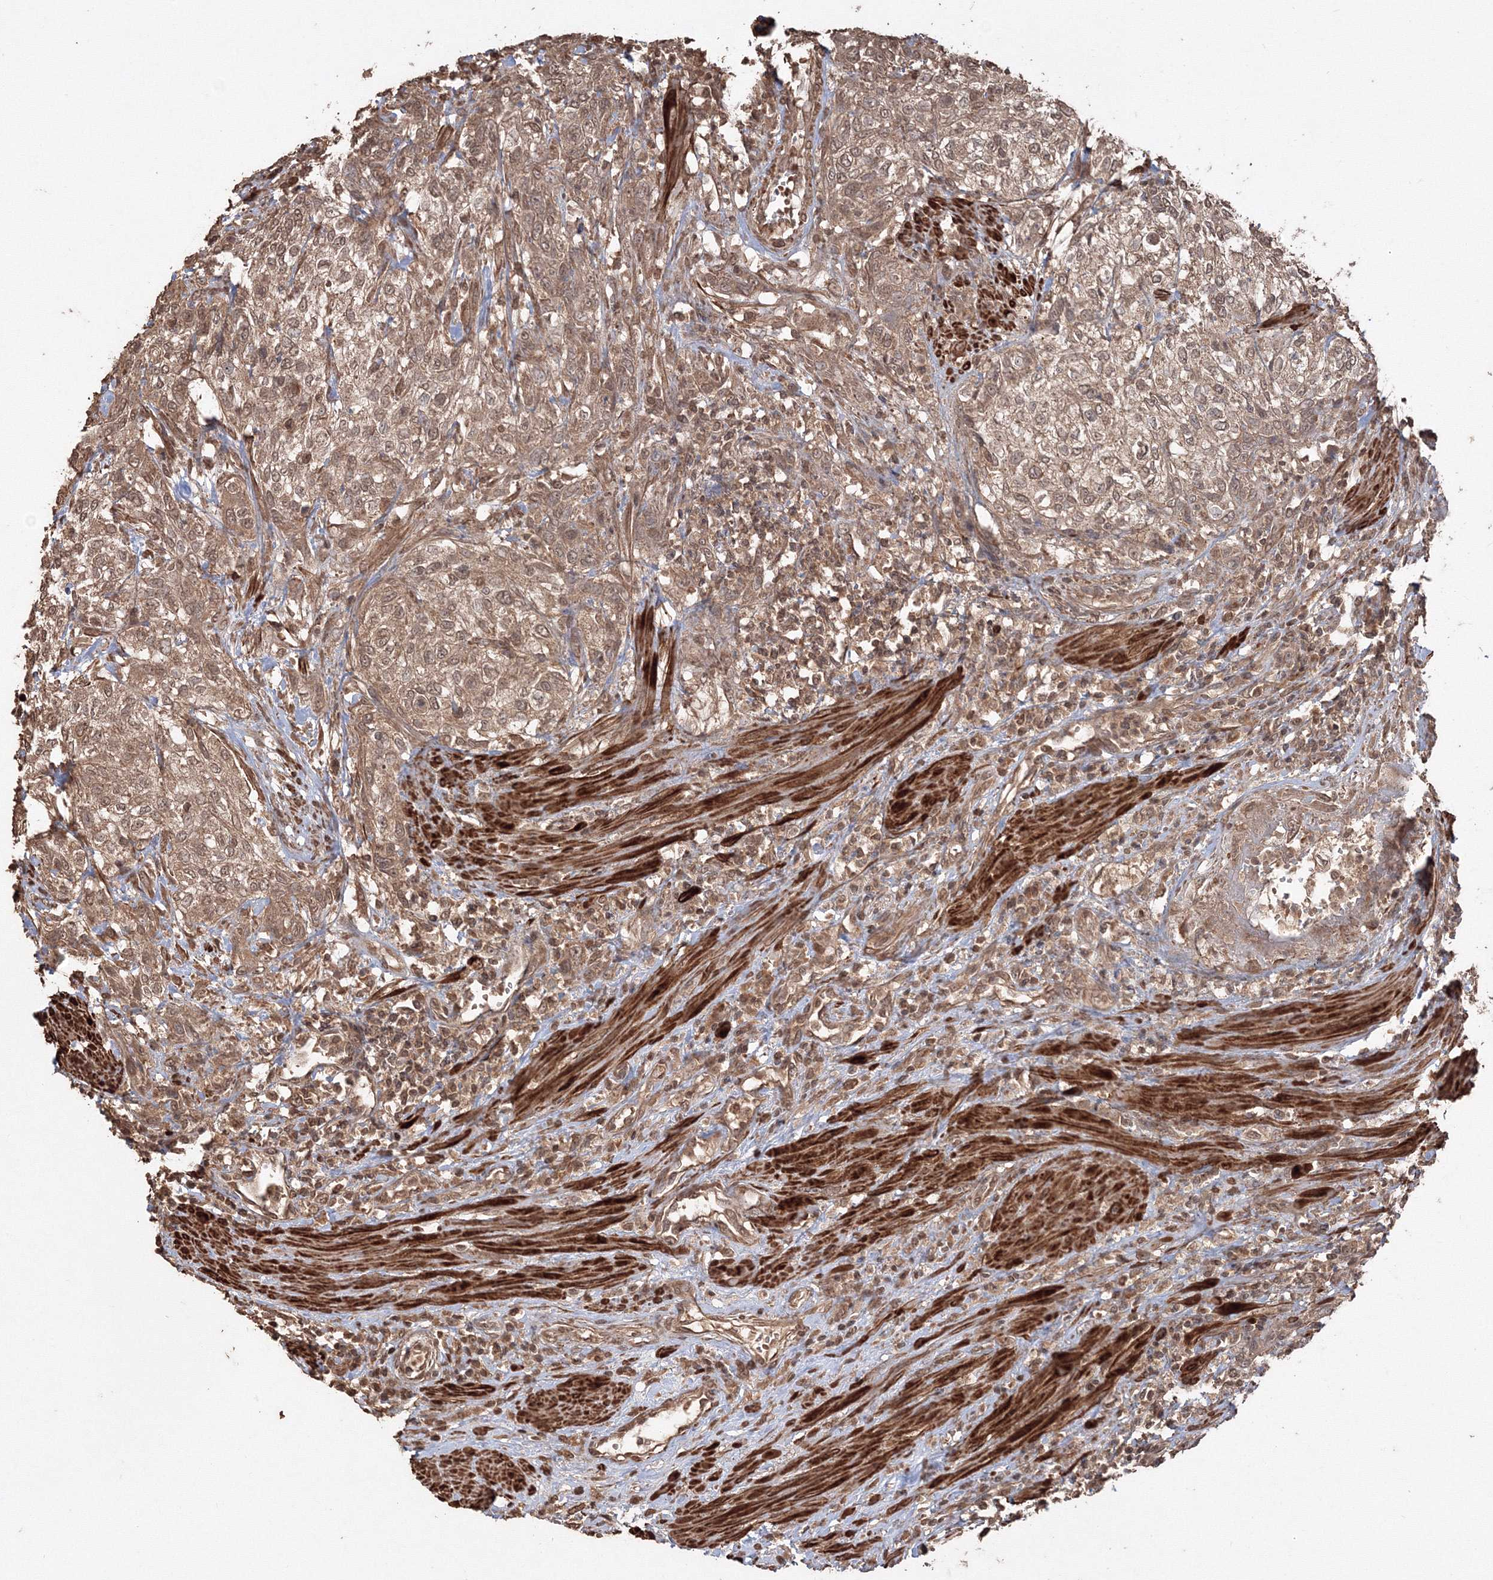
{"staining": {"intensity": "moderate", "quantity": ">75%", "location": "cytoplasmic/membranous"}, "tissue": "urothelial cancer", "cell_type": "Tumor cells", "image_type": "cancer", "snomed": [{"axis": "morphology", "description": "Urothelial carcinoma, High grade"}, {"axis": "topography", "description": "Urinary bladder"}], "caption": "Protein expression analysis of urothelial cancer displays moderate cytoplasmic/membranous expression in approximately >75% of tumor cells. The protein of interest is stained brown, and the nuclei are stained in blue (DAB (3,3'-diaminobenzidine) IHC with brightfield microscopy, high magnification).", "gene": "CCDC122", "patient": {"sex": "male", "age": 35}}